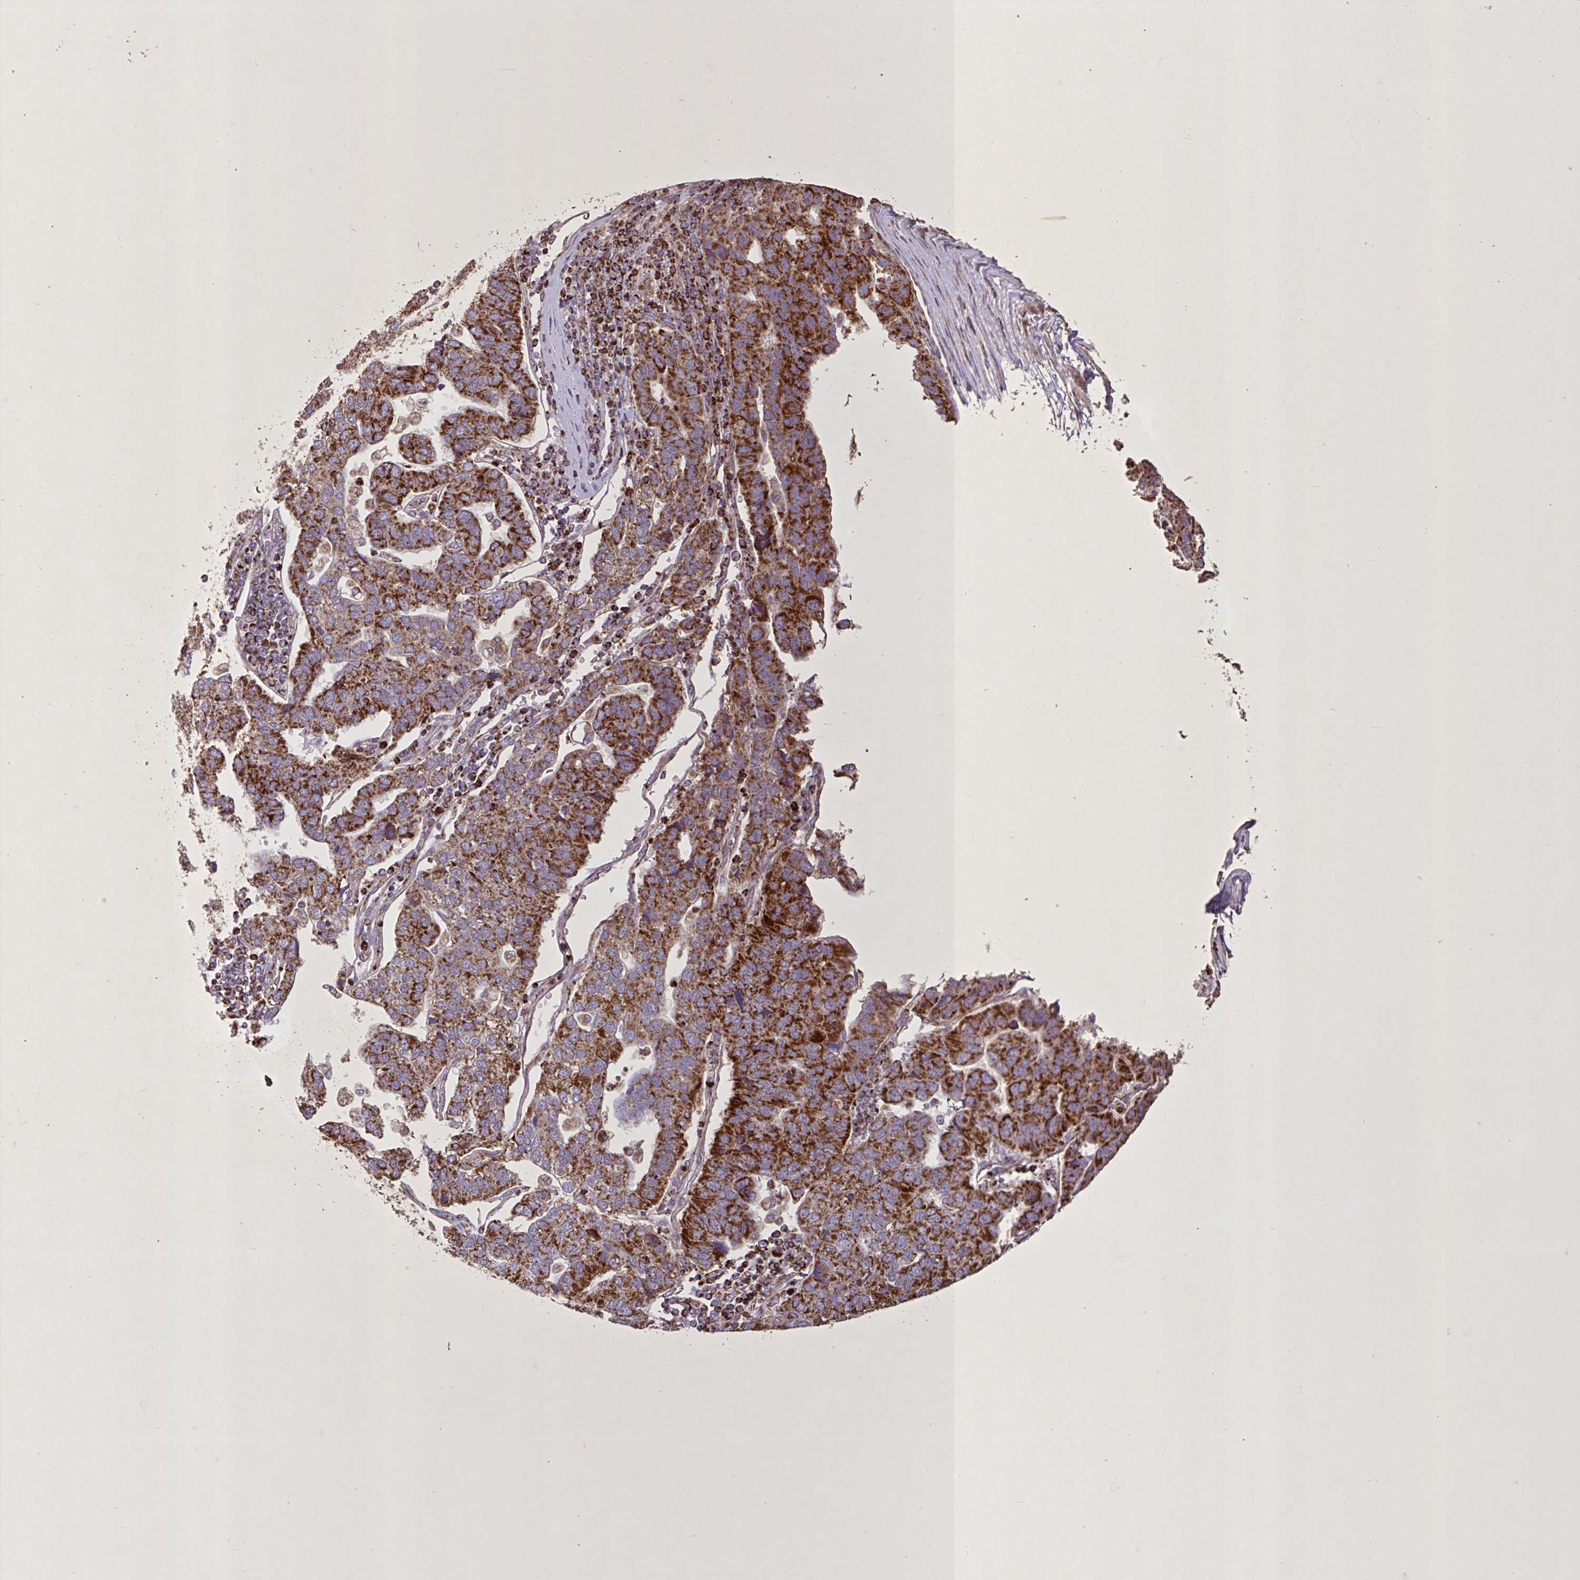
{"staining": {"intensity": "strong", "quantity": ">75%", "location": "cytoplasmic/membranous"}, "tissue": "pancreatic cancer", "cell_type": "Tumor cells", "image_type": "cancer", "snomed": [{"axis": "morphology", "description": "Adenocarcinoma, NOS"}, {"axis": "topography", "description": "Pancreas"}], "caption": "Immunohistochemistry (IHC) photomicrograph of neoplastic tissue: human adenocarcinoma (pancreatic) stained using IHC displays high levels of strong protein expression localized specifically in the cytoplasmic/membranous of tumor cells, appearing as a cytoplasmic/membranous brown color.", "gene": "AGK", "patient": {"sex": "female", "age": 61}}